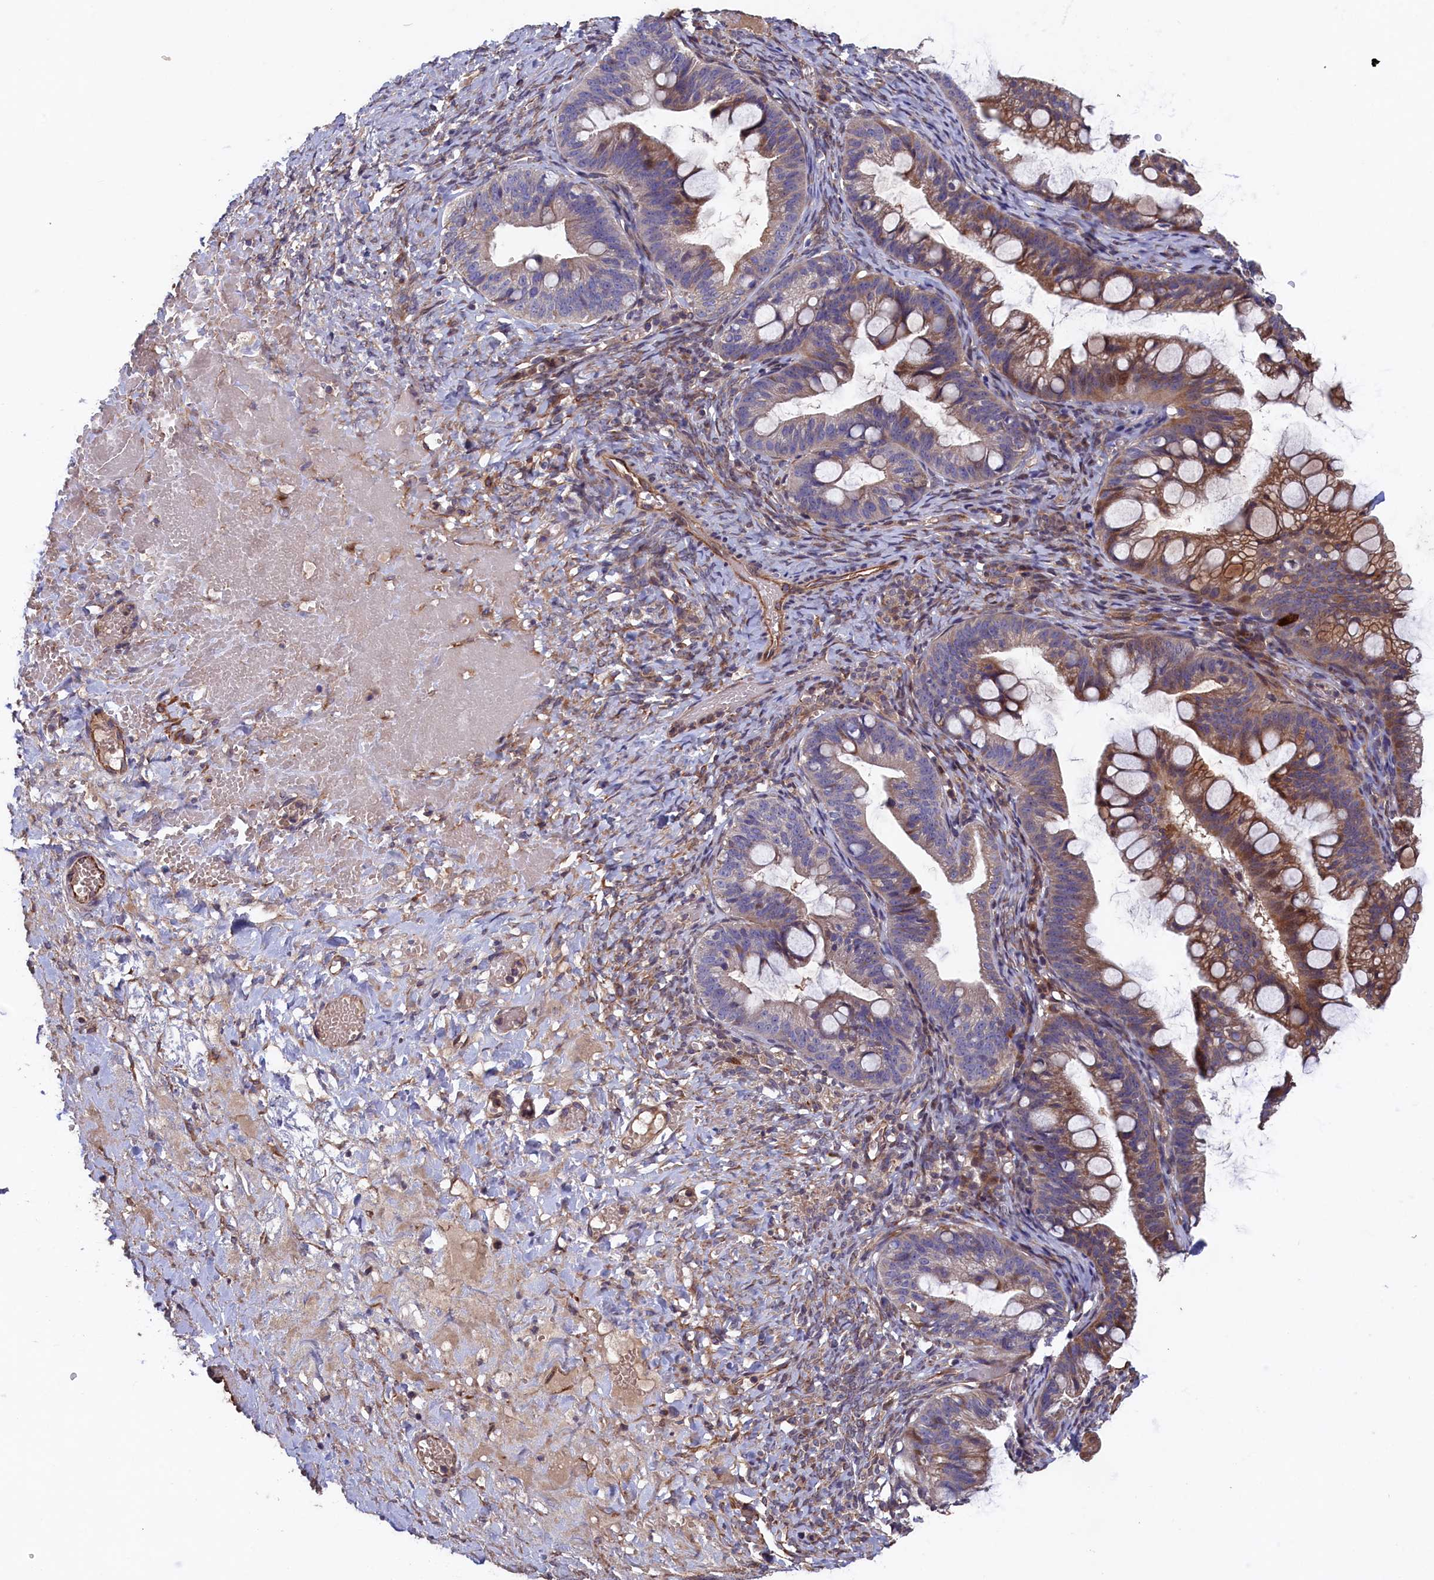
{"staining": {"intensity": "moderate", "quantity": "25%-75%", "location": "cytoplasmic/membranous"}, "tissue": "ovarian cancer", "cell_type": "Tumor cells", "image_type": "cancer", "snomed": [{"axis": "morphology", "description": "Cystadenocarcinoma, mucinous, NOS"}, {"axis": "topography", "description": "Ovary"}], "caption": "Protein expression analysis of mucinous cystadenocarcinoma (ovarian) exhibits moderate cytoplasmic/membranous expression in approximately 25%-75% of tumor cells.", "gene": "GREB1L", "patient": {"sex": "female", "age": 73}}